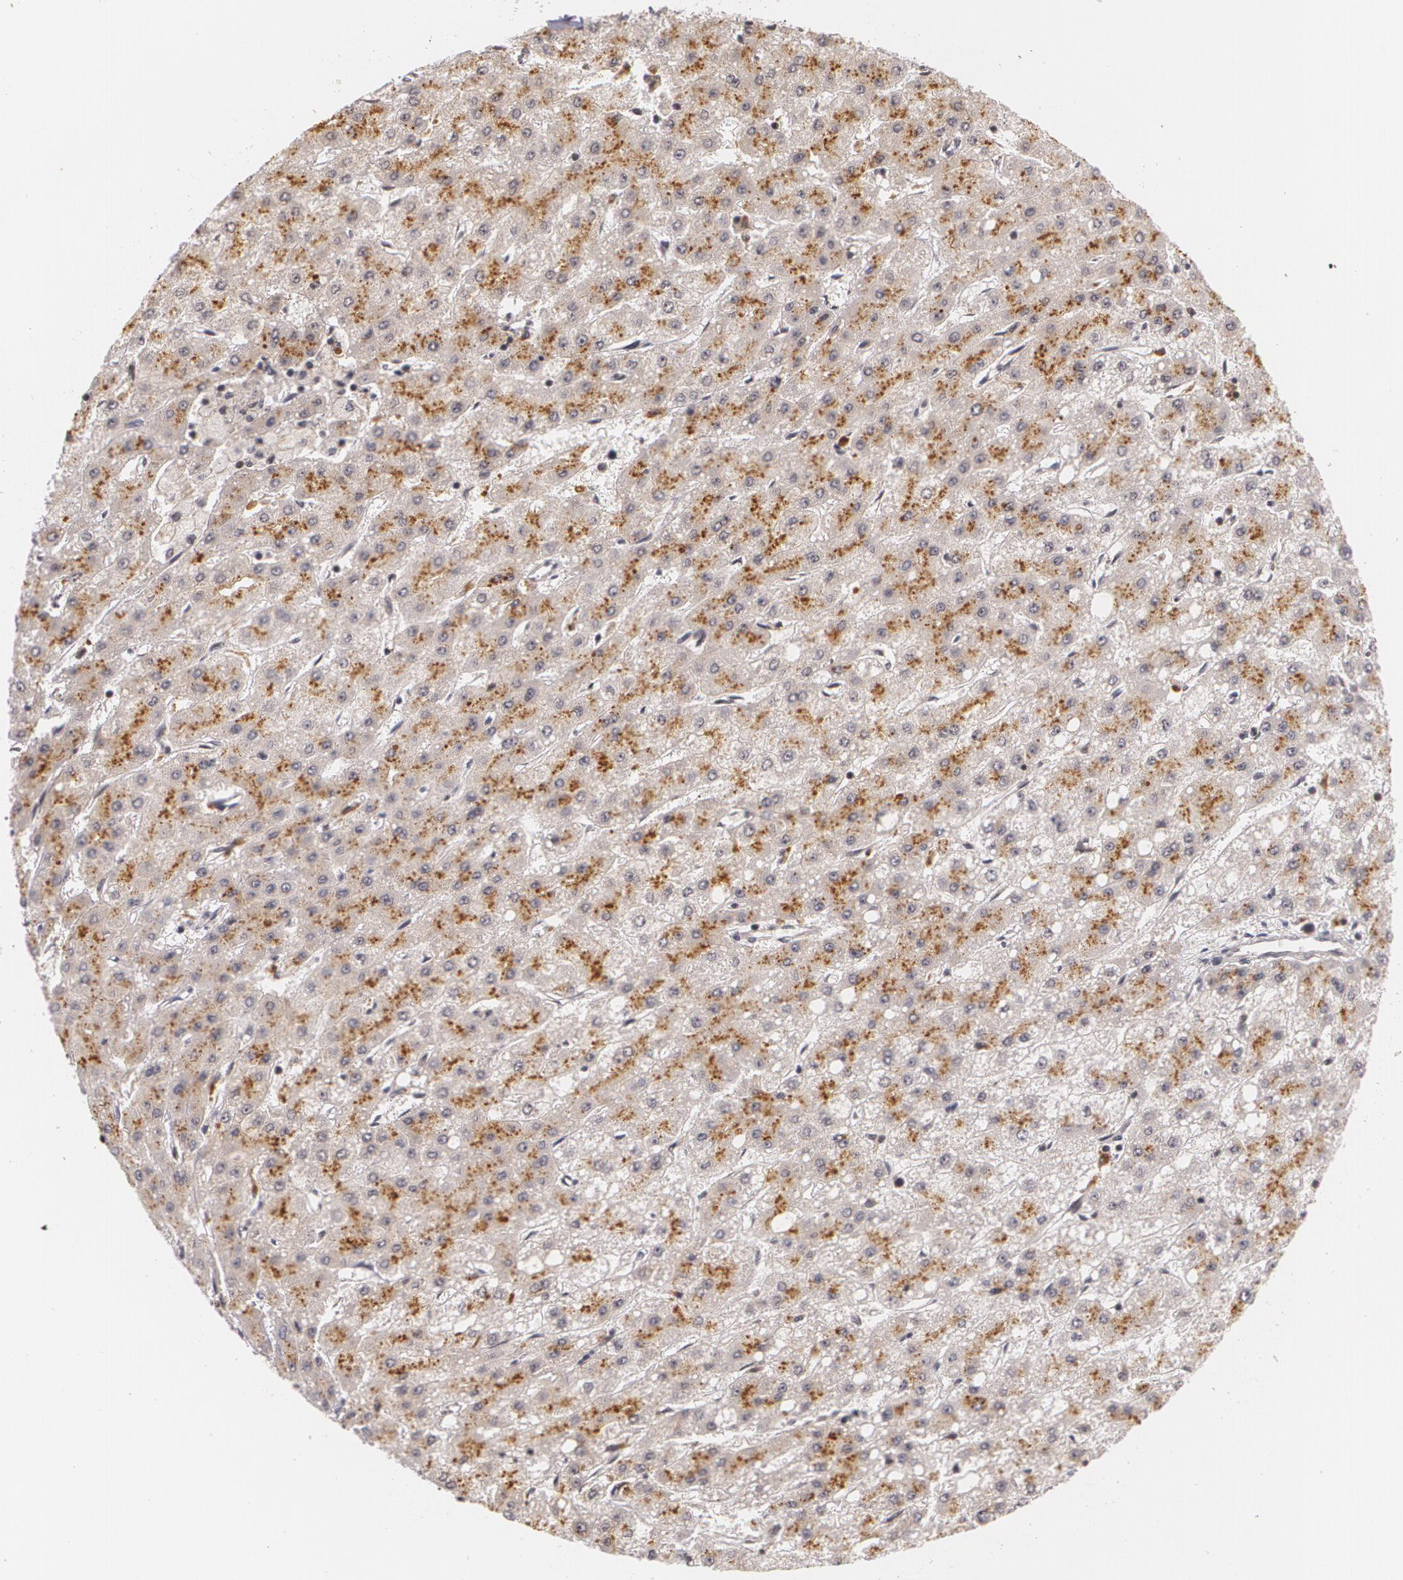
{"staining": {"intensity": "moderate", "quantity": ">75%", "location": "cytoplasmic/membranous"}, "tissue": "liver cancer", "cell_type": "Tumor cells", "image_type": "cancer", "snomed": [{"axis": "morphology", "description": "Carcinoma, Hepatocellular, NOS"}, {"axis": "topography", "description": "Liver"}], "caption": "IHC of human hepatocellular carcinoma (liver) reveals medium levels of moderate cytoplasmic/membranous staining in approximately >75% of tumor cells.", "gene": "VAV3", "patient": {"sex": "female", "age": 52}}